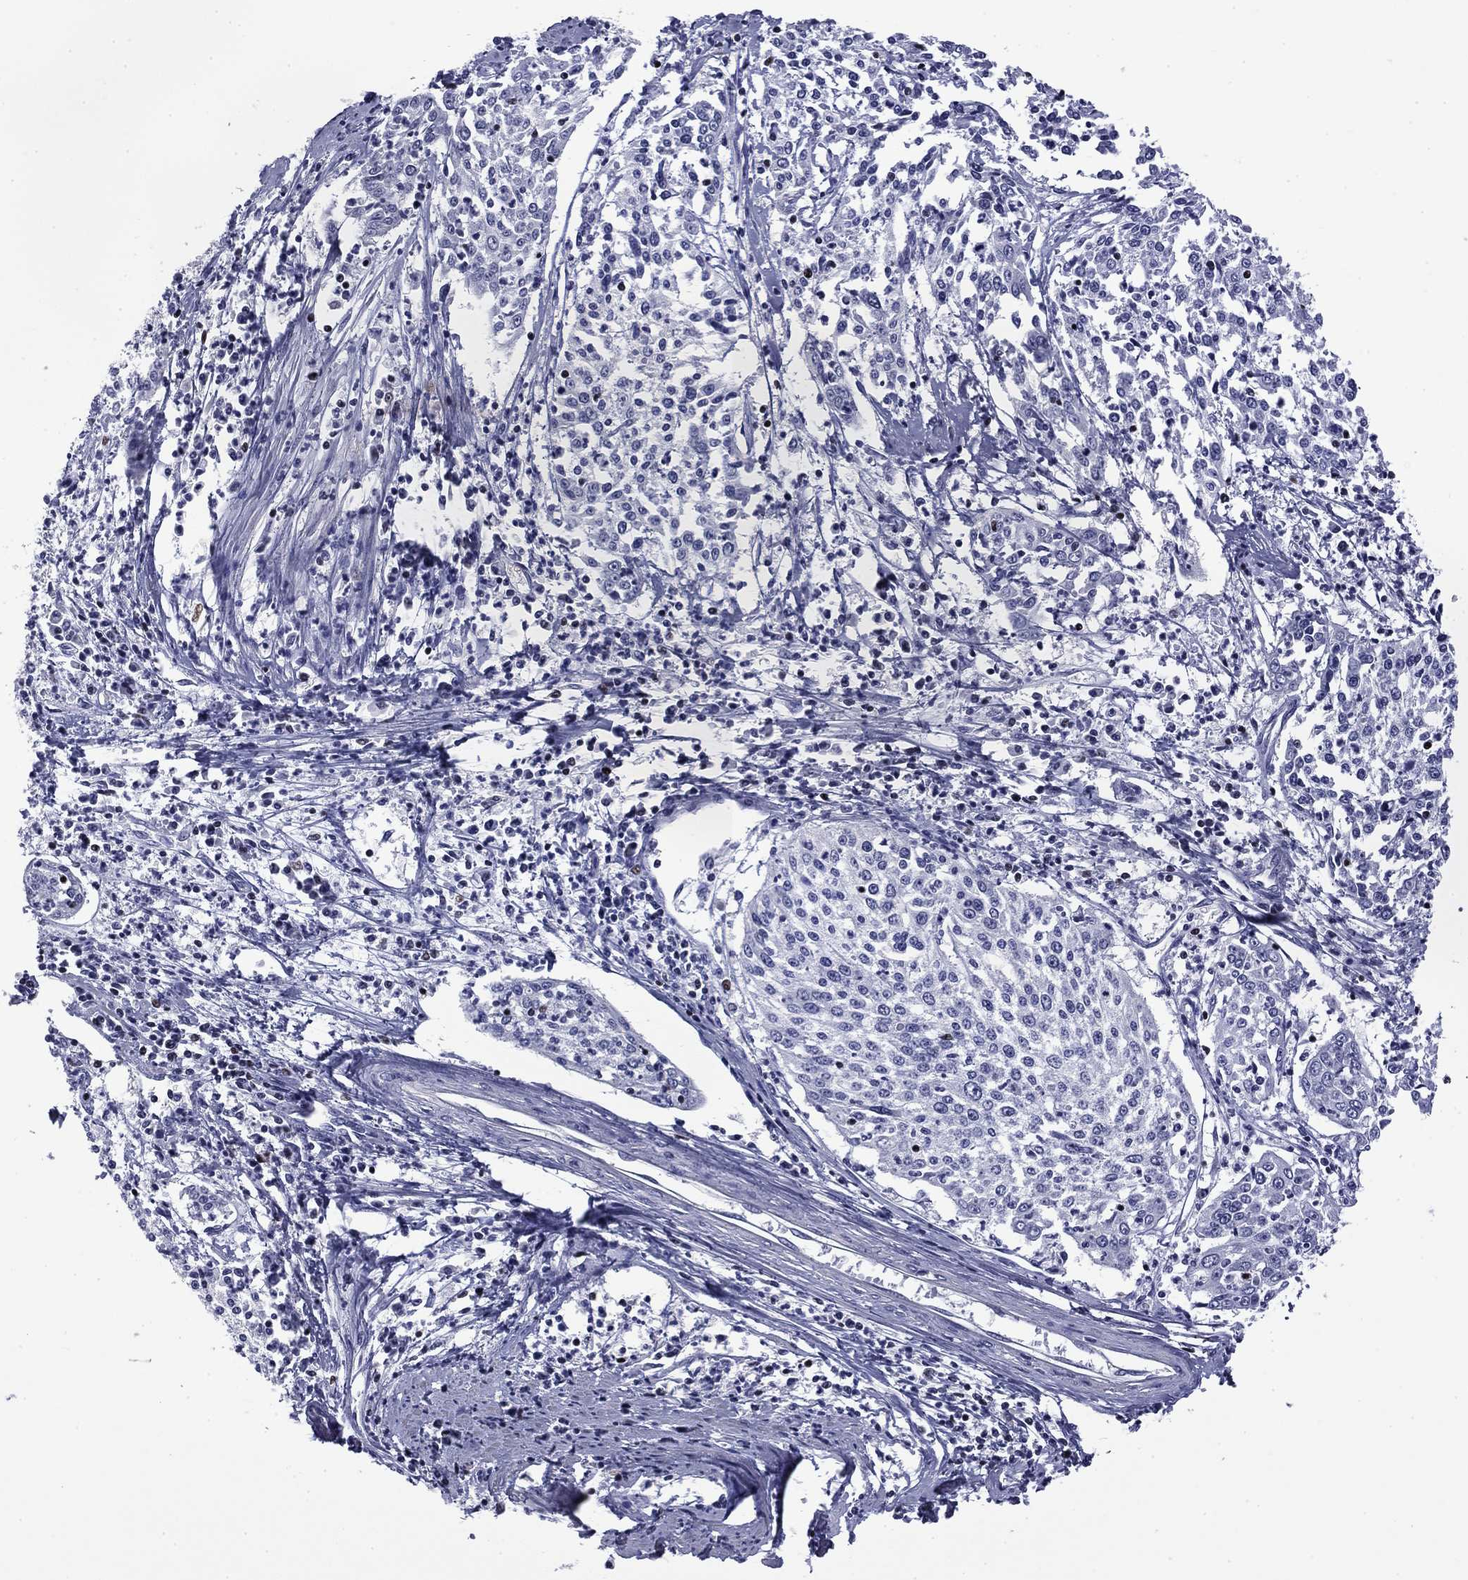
{"staining": {"intensity": "negative", "quantity": "none", "location": "none"}, "tissue": "cervical cancer", "cell_type": "Tumor cells", "image_type": "cancer", "snomed": [{"axis": "morphology", "description": "Squamous cell carcinoma, NOS"}, {"axis": "topography", "description": "Cervix"}], "caption": "Human cervical squamous cell carcinoma stained for a protein using immunohistochemistry shows no expression in tumor cells.", "gene": "IKZF3", "patient": {"sex": "female", "age": 41}}